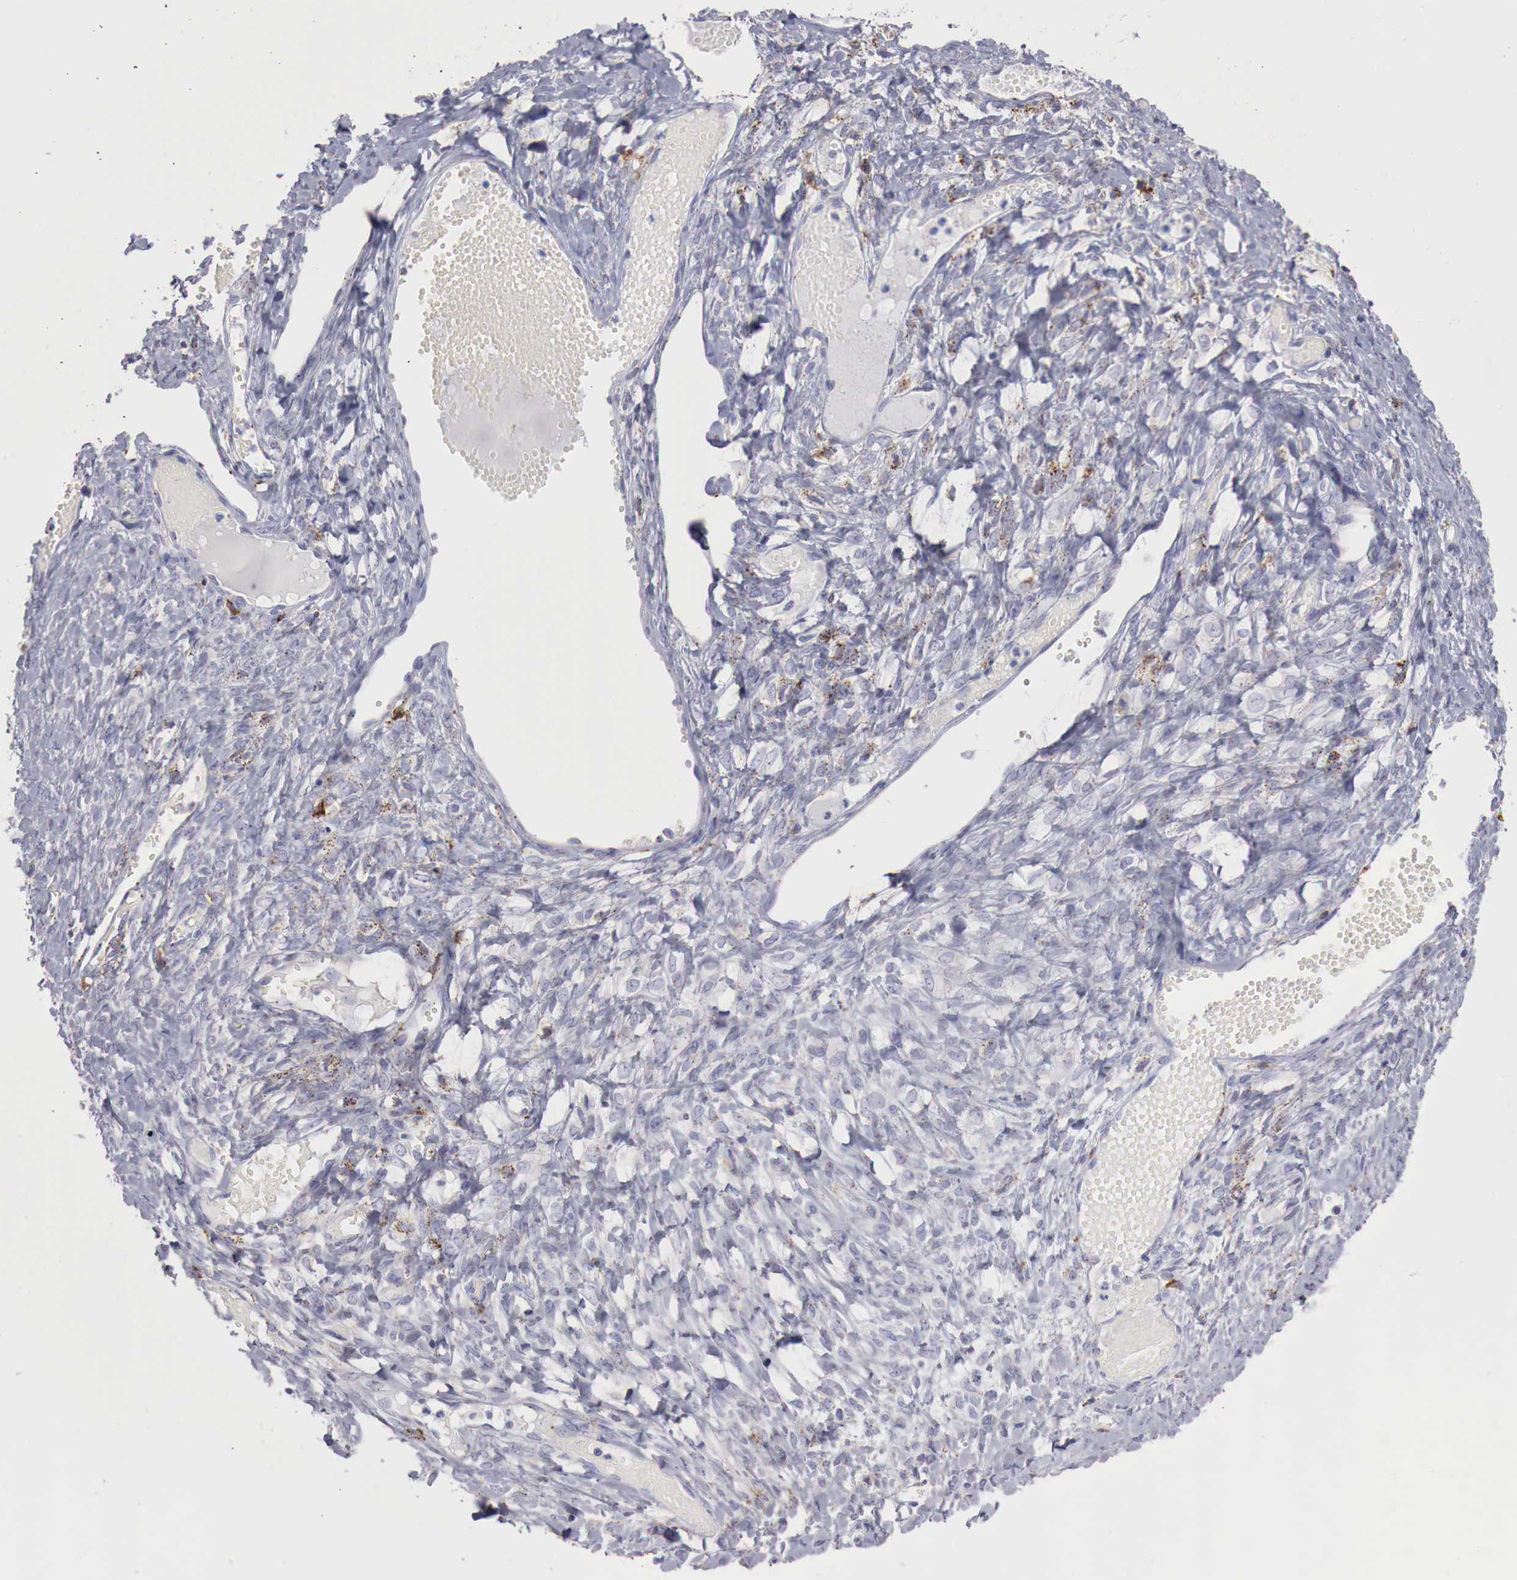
{"staining": {"intensity": "moderate", "quantity": "<25%", "location": "cytoplasmic/membranous"}, "tissue": "ovarian cancer", "cell_type": "Tumor cells", "image_type": "cancer", "snomed": [{"axis": "morphology", "description": "Cystadenocarcinoma, mucinous, NOS"}, {"axis": "topography", "description": "Ovary"}], "caption": "IHC image of neoplastic tissue: ovarian mucinous cystadenocarcinoma stained using IHC exhibits low levels of moderate protein expression localized specifically in the cytoplasmic/membranous of tumor cells, appearing as a cytoplasmic/membranous brown color.", "gene": "GLA", "patient": {"sex": "female", "age": 57}}